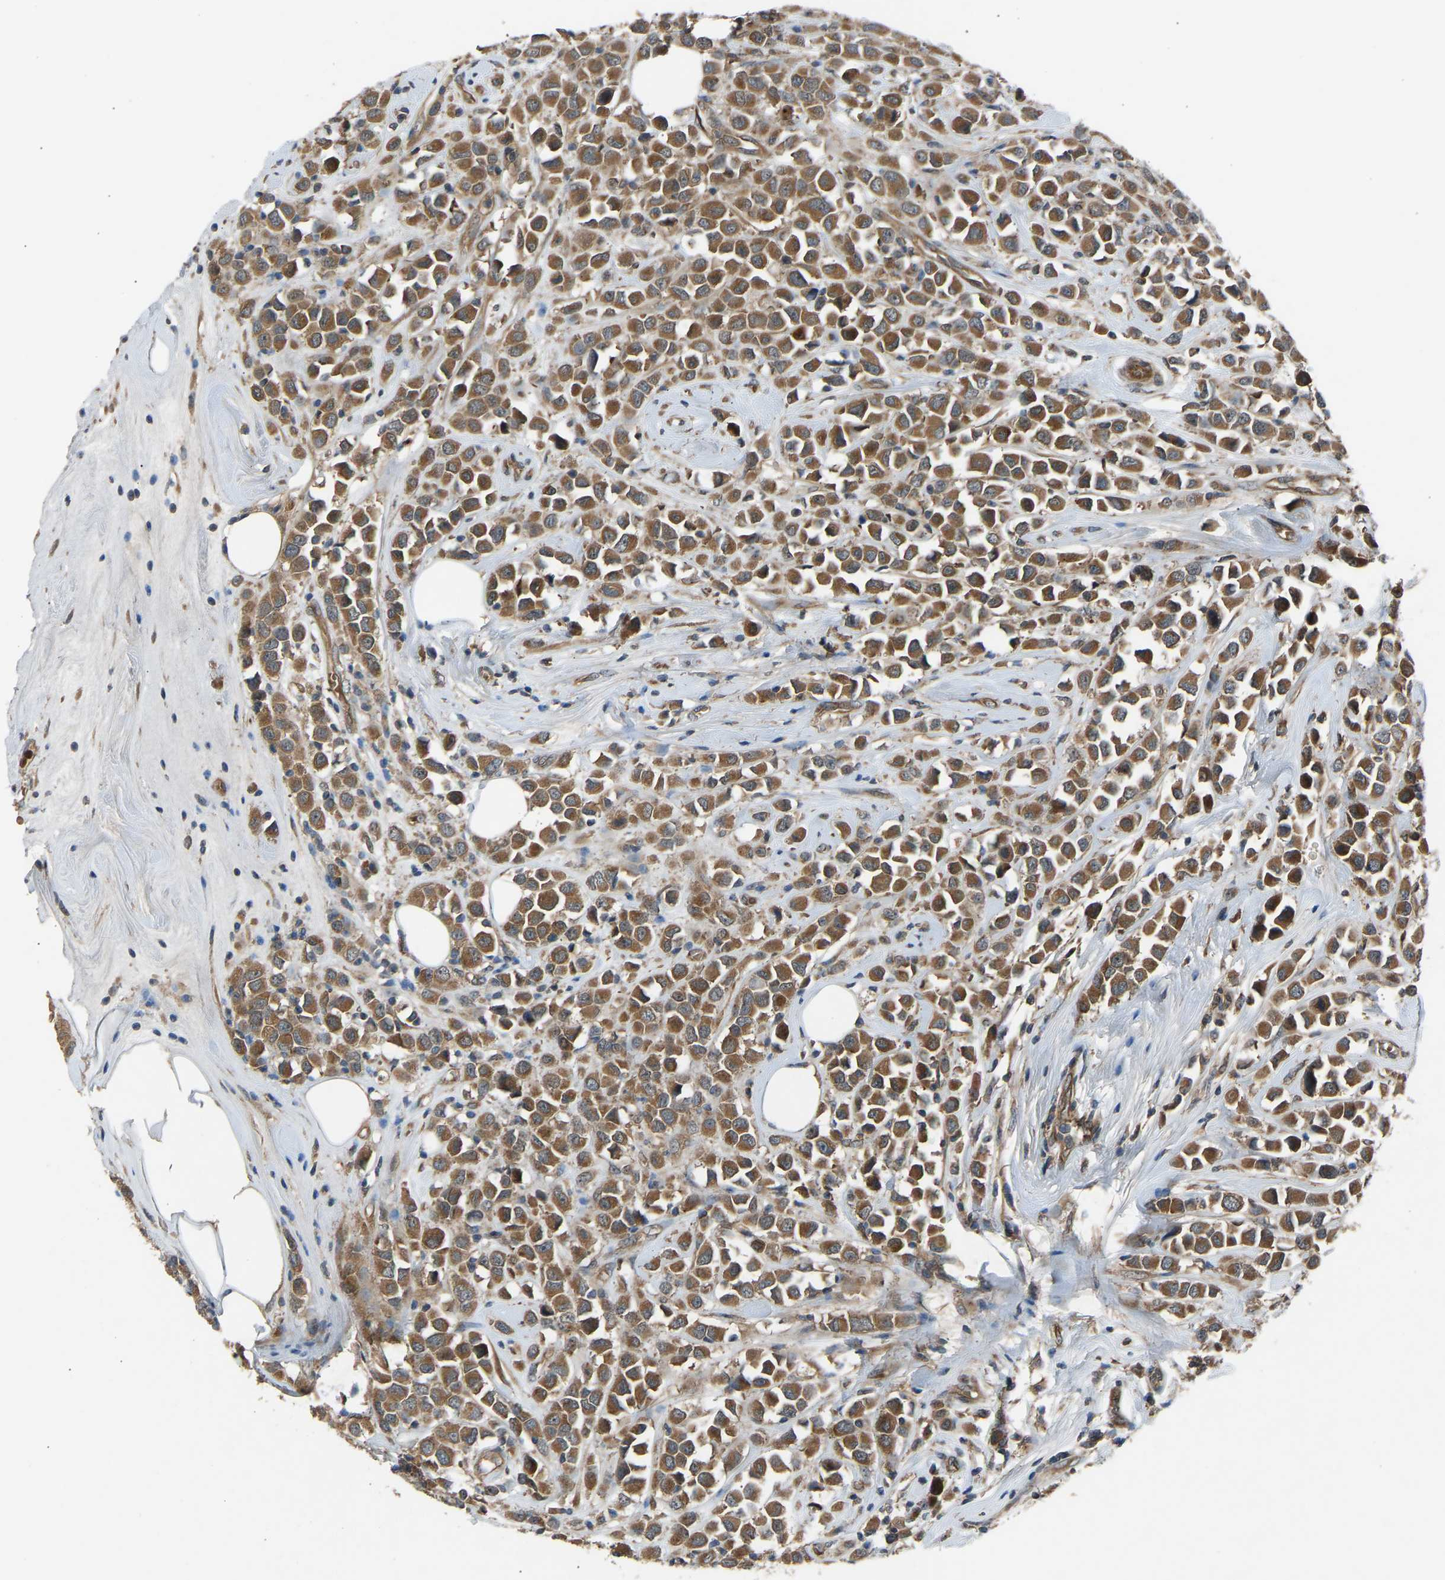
{"staining": {"intensity": "moderate", "quantity": ">75%", "location": "cytoplasmic/membranous"}, "tissue": "breast cancer", "cell_type": "Tumor cells", "image_type": "cancer", "snomed": [{"axis": "morphology", "description": "Duct carcinoma"}, {"axis": "topography", "description": "Breast"}], "caption": "Moderate cytoplasmic/membranous protein expression is seen in approximately >75% of tumor cells in intraductal carcinoma (breast). The staining is performed using DAB brown chromogen to label protein expression. The nuclei are counter-stained blue using hematoxylin.", "gene": "GAS2L1", "patient": {"sex": "female", "age": 61}}